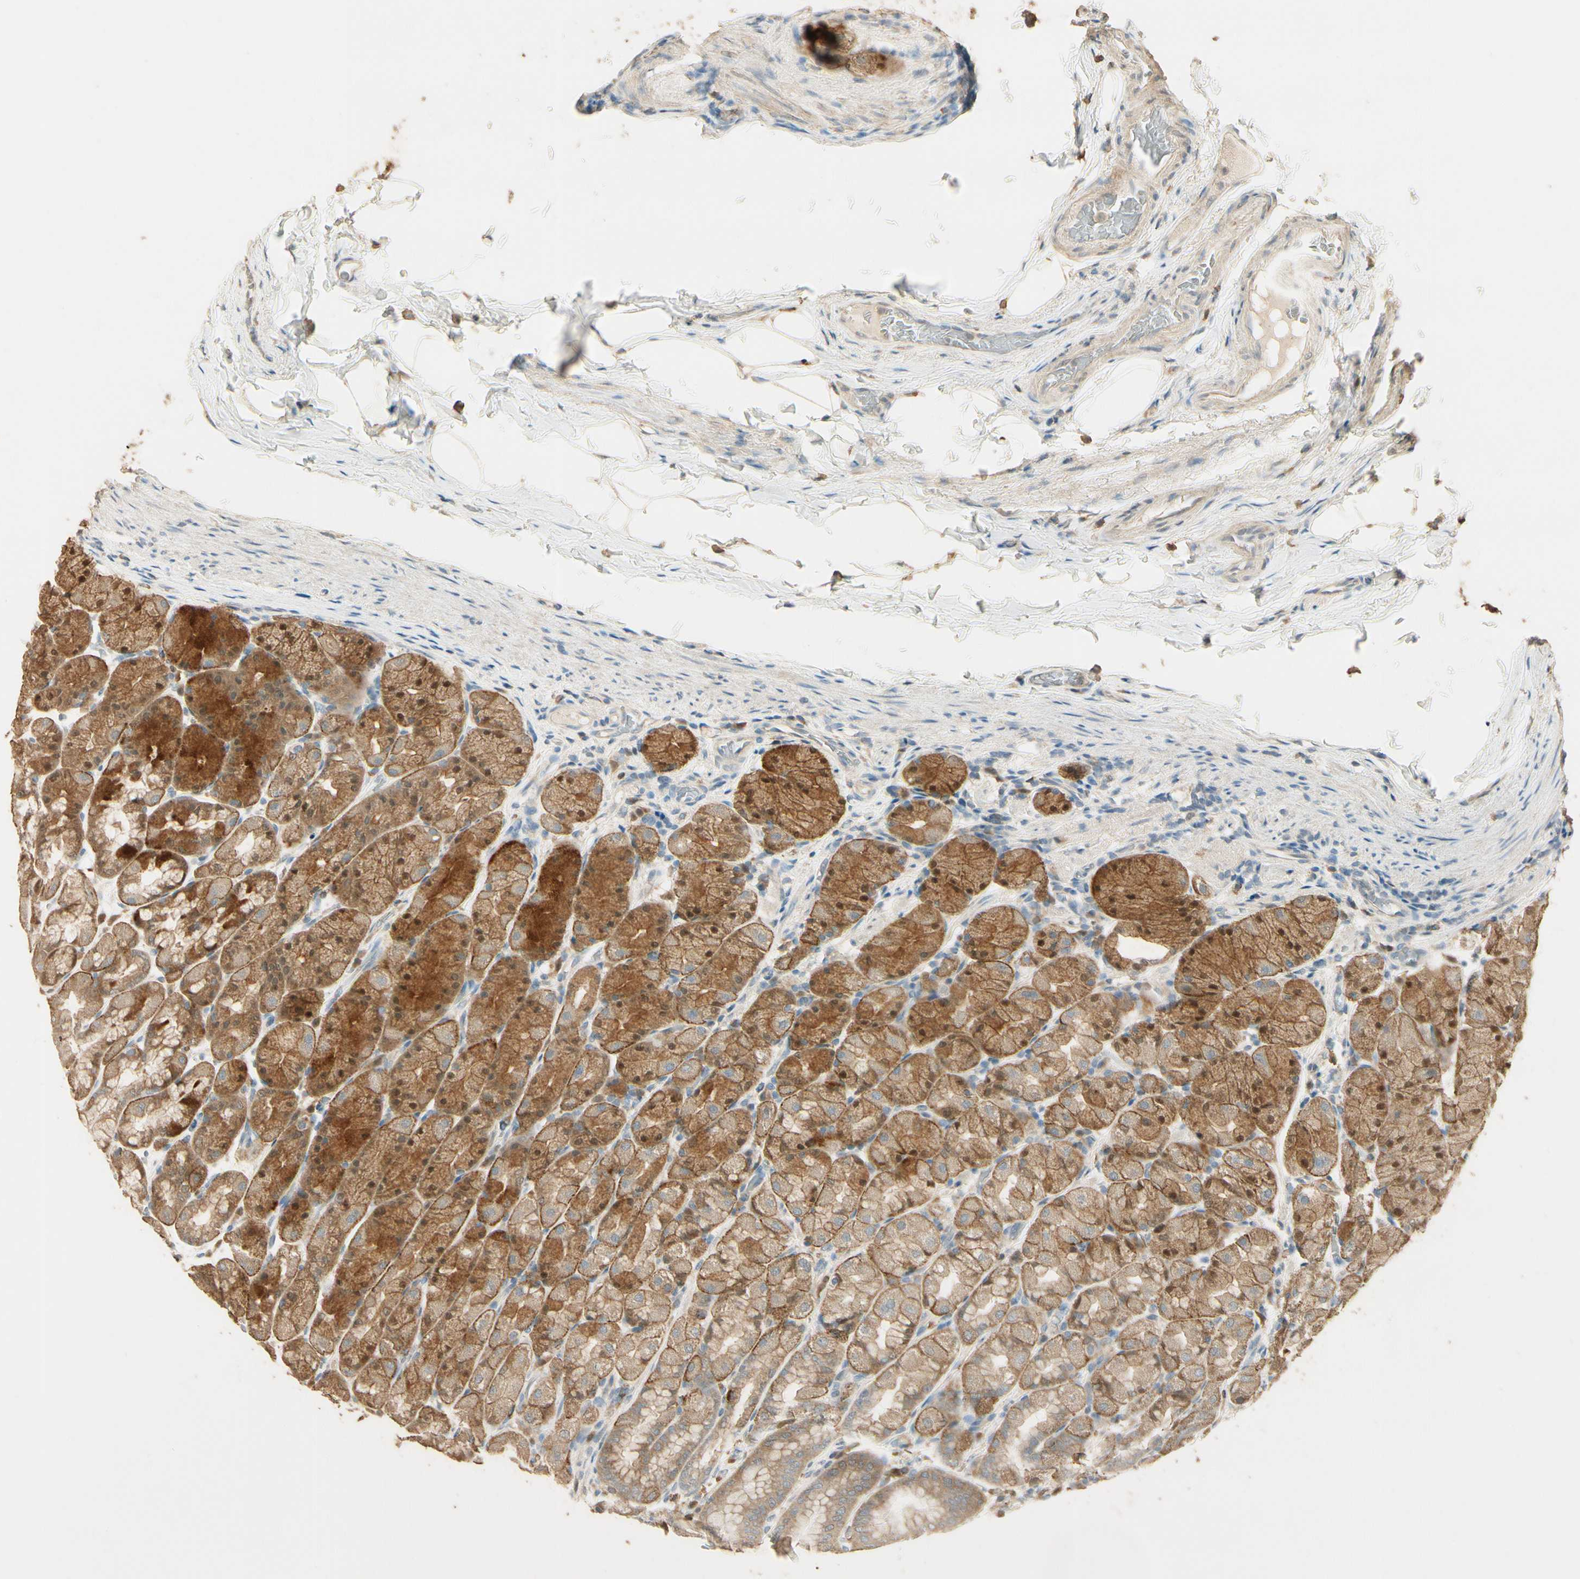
{"staining": {"intensity": "moderate", "quantity": ">75%", "location": "cytoplasmic/membranous,nuclear"}, "tissue": "stomach", "cell_type": "Glandular cells", "image_type": "normal", "snomed": [{"axis": "morphology", "description": "Normal tissue, NOS"}, {"axis": "topography", "description": "Stomach, upper"}], "caption": "Stomach was stained to show a protein in brown. There is medium levels of moderate cytoplasmic/membranous,nuclear positivity in approximately >75% of glandular cells. (DAB (3,3'-diaminobenzidine) IHC, brown staining for protein, blue staining for nuclei).", "gene": "PLXNA1", "patient": {"sex": "male", "age": 68}}